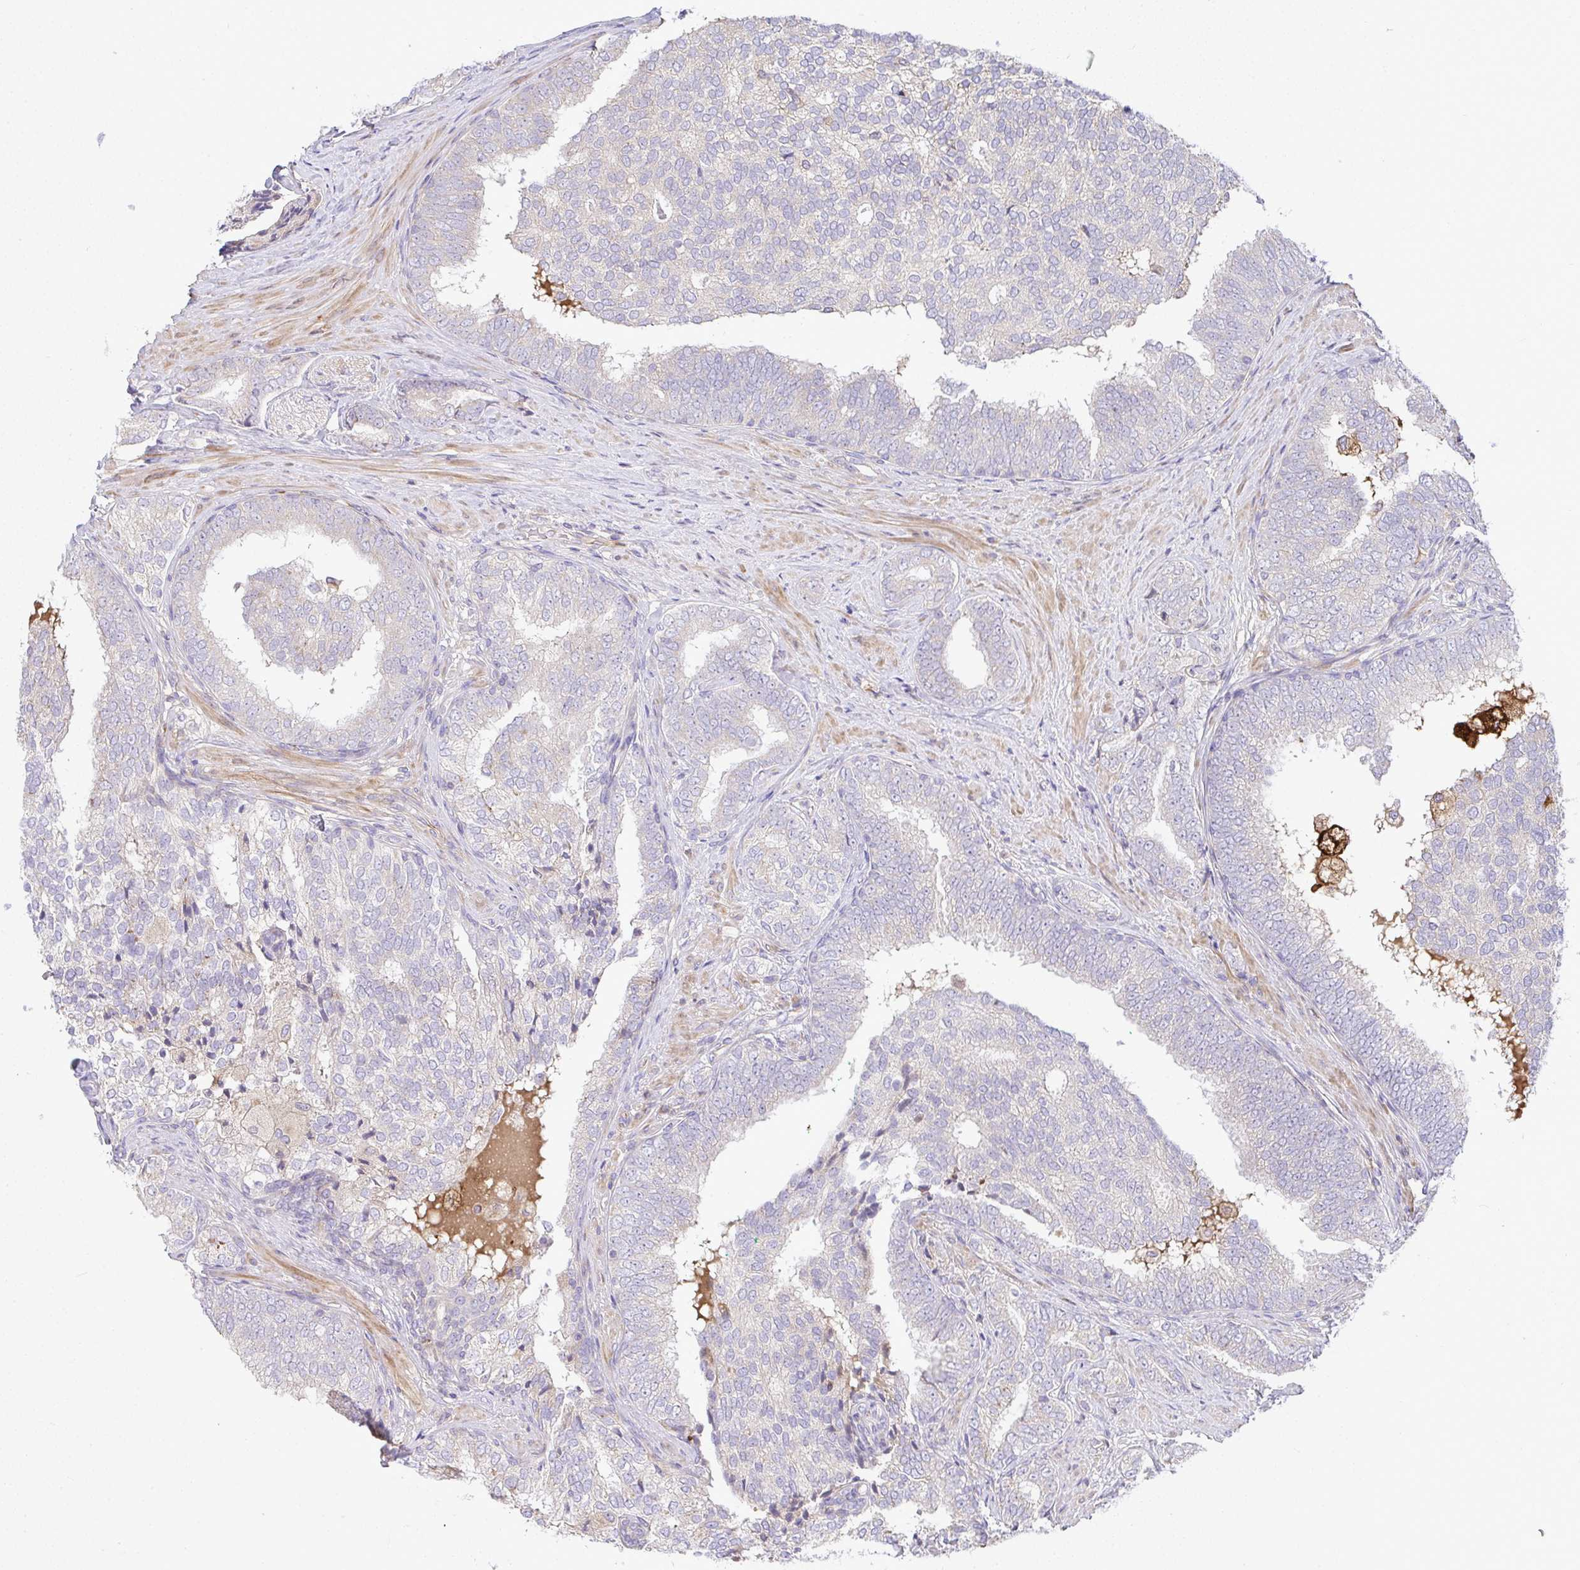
{"staining": {"intensity": "negative", "quantity": "none", "location": "none"}, "tissue": "prostate cancer", "cell_type": "Tumor cells", "image_type": "cancer", "snomed": [{"axis": "morphology", "description": "Adenocarcinoma, High grade"}, {"axis": "topography", "description": "Prostate"}], "caption": "Immunohistochemical staining of human adenocarcinoma (high-grade) (prostate) shows no significant positivity in tumor cells.", "gene": "GRID2", "patient": {"sex": "male", "age": 72}}